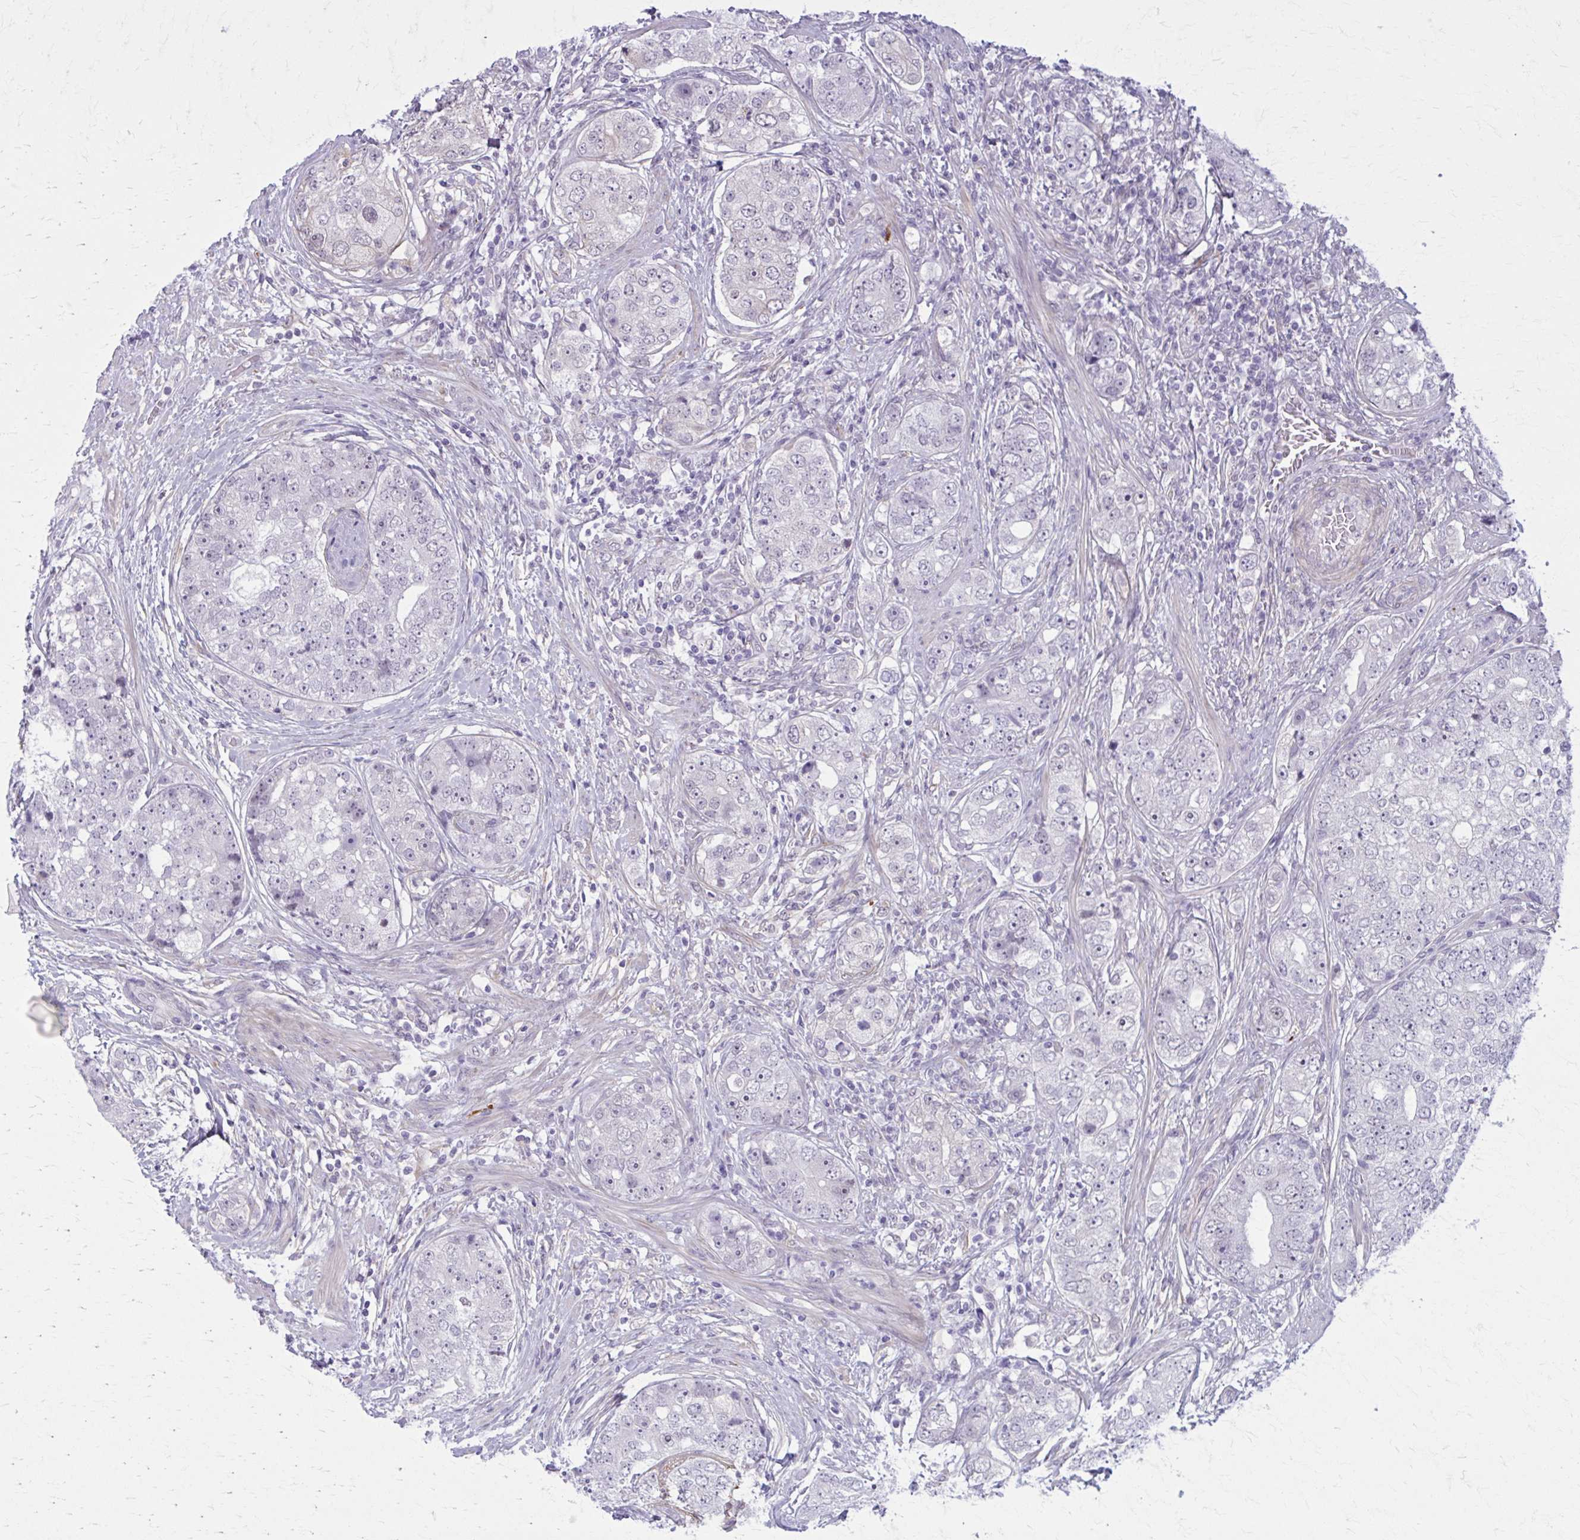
{"staining": {"intensity": "negative", "quantity": "none", "location": "none"}, "tissue": "prostate cancer", "cell_type": "Tumor cells", "image_type": "cancer", "snomed": [{"axis": "morphology", "description": "Adenocarcinoma, High grade"}, {"axis": "topography", "description": "Prostate"}], "caption": "Prostate cancer was stained to show a protein in brown. There is no significant positivity in tumor cells.", "gene": "NUMBL", "patient": {"sex": "male", "age": 60}}